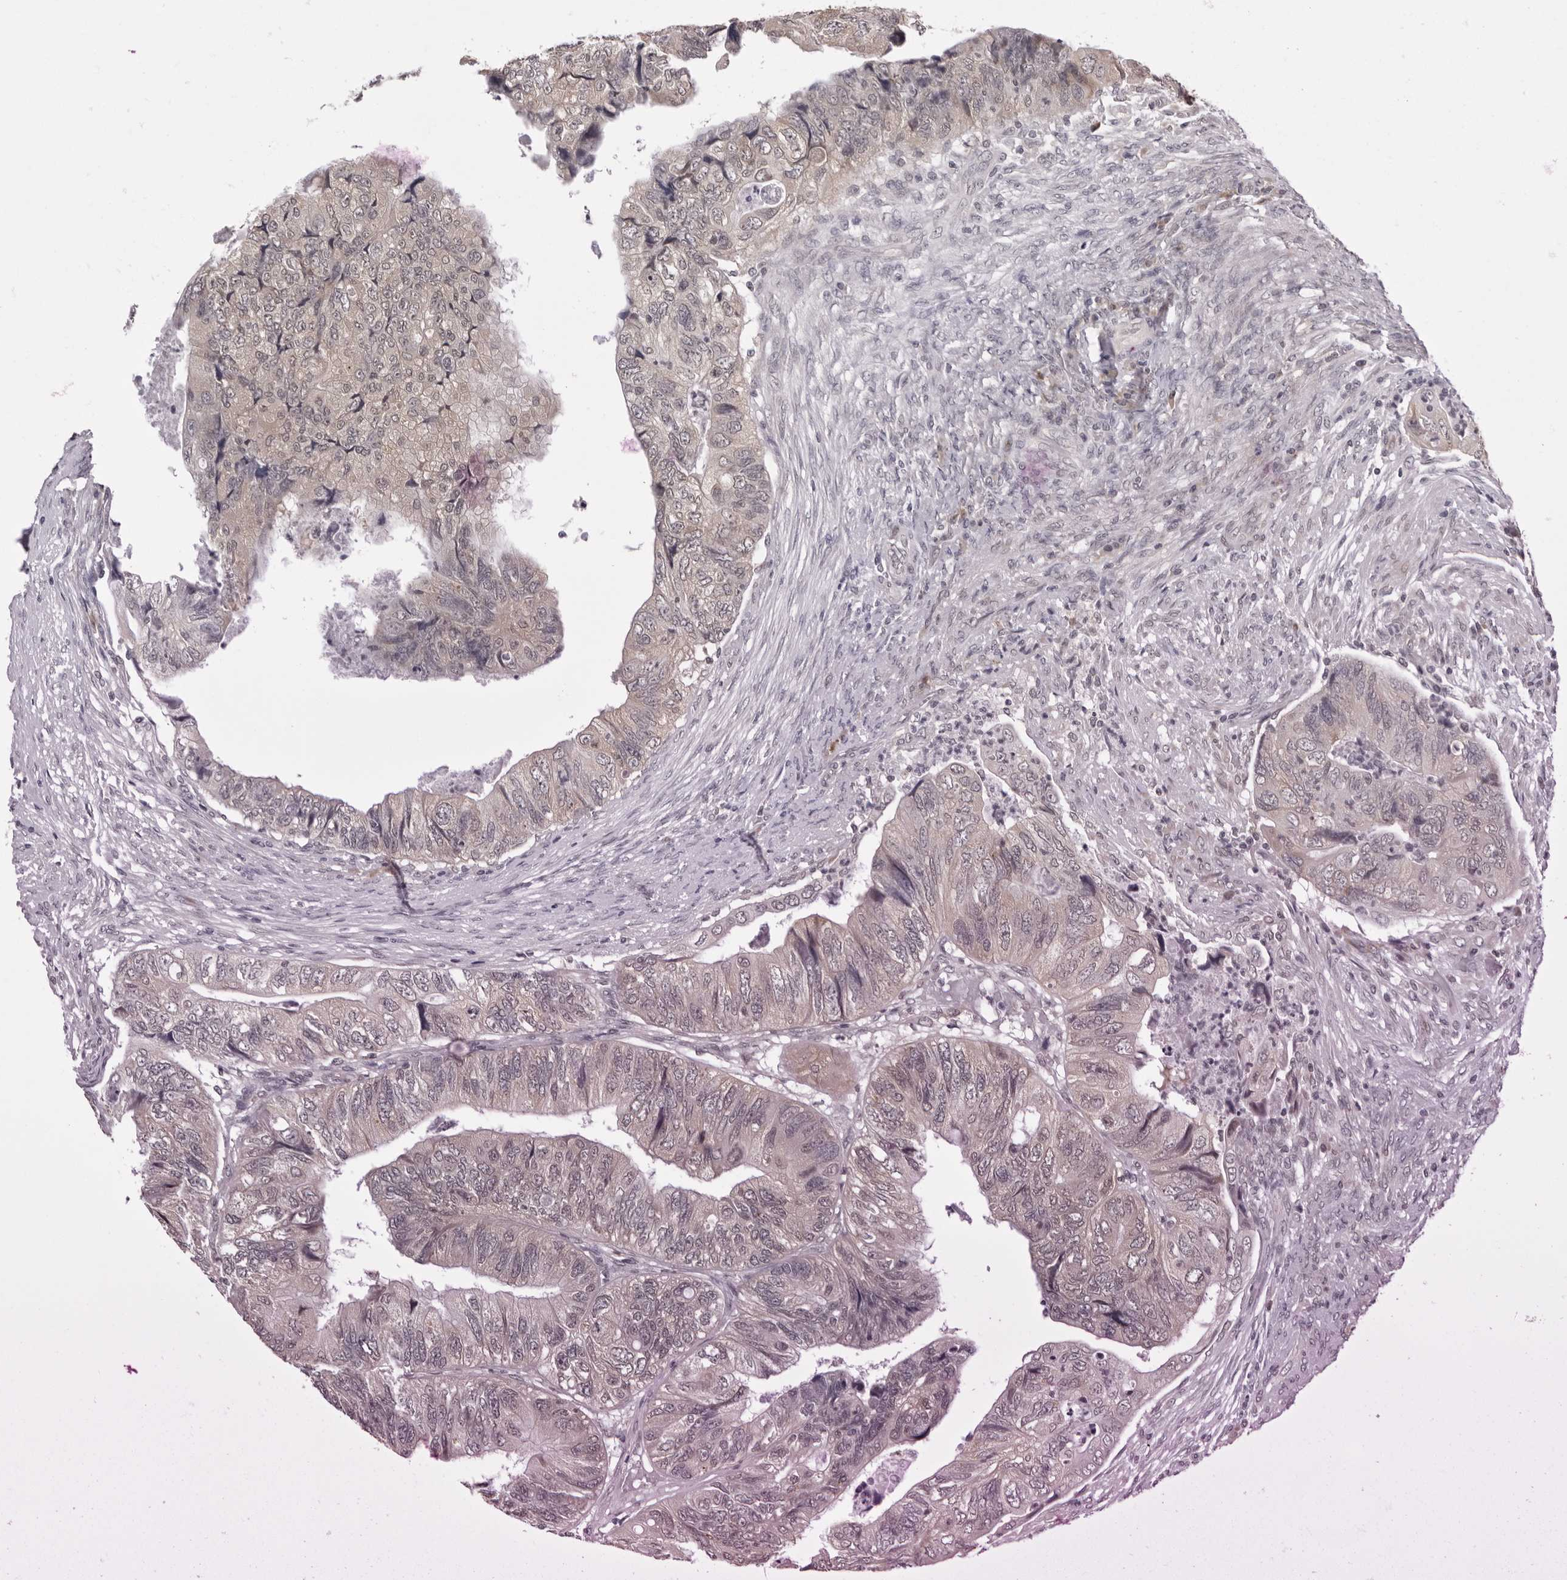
{"staining": {"intensity": "negative", "quantity": "none", "location": "none"}, "tissue": "colorectal cancer", "cell_type": "Tumor cells", "image_type": "cancer", "snomed": [{"axis": "morphology", "description": "Adenocarcinoma, NOS"}, {"axis": "topography", "description": "Rectum"}], "caption": "High magnification brightfield microscopy of colorectal cancer (adenocarcinoma) stained with DAB (3,3'-diaminobenzidine) (brown) and counterstained with hematoxylin (blue): tumor cells show no significant positivity.", "gene": "PRUNE1", "patient": {"sex": "male", "age": 63}}